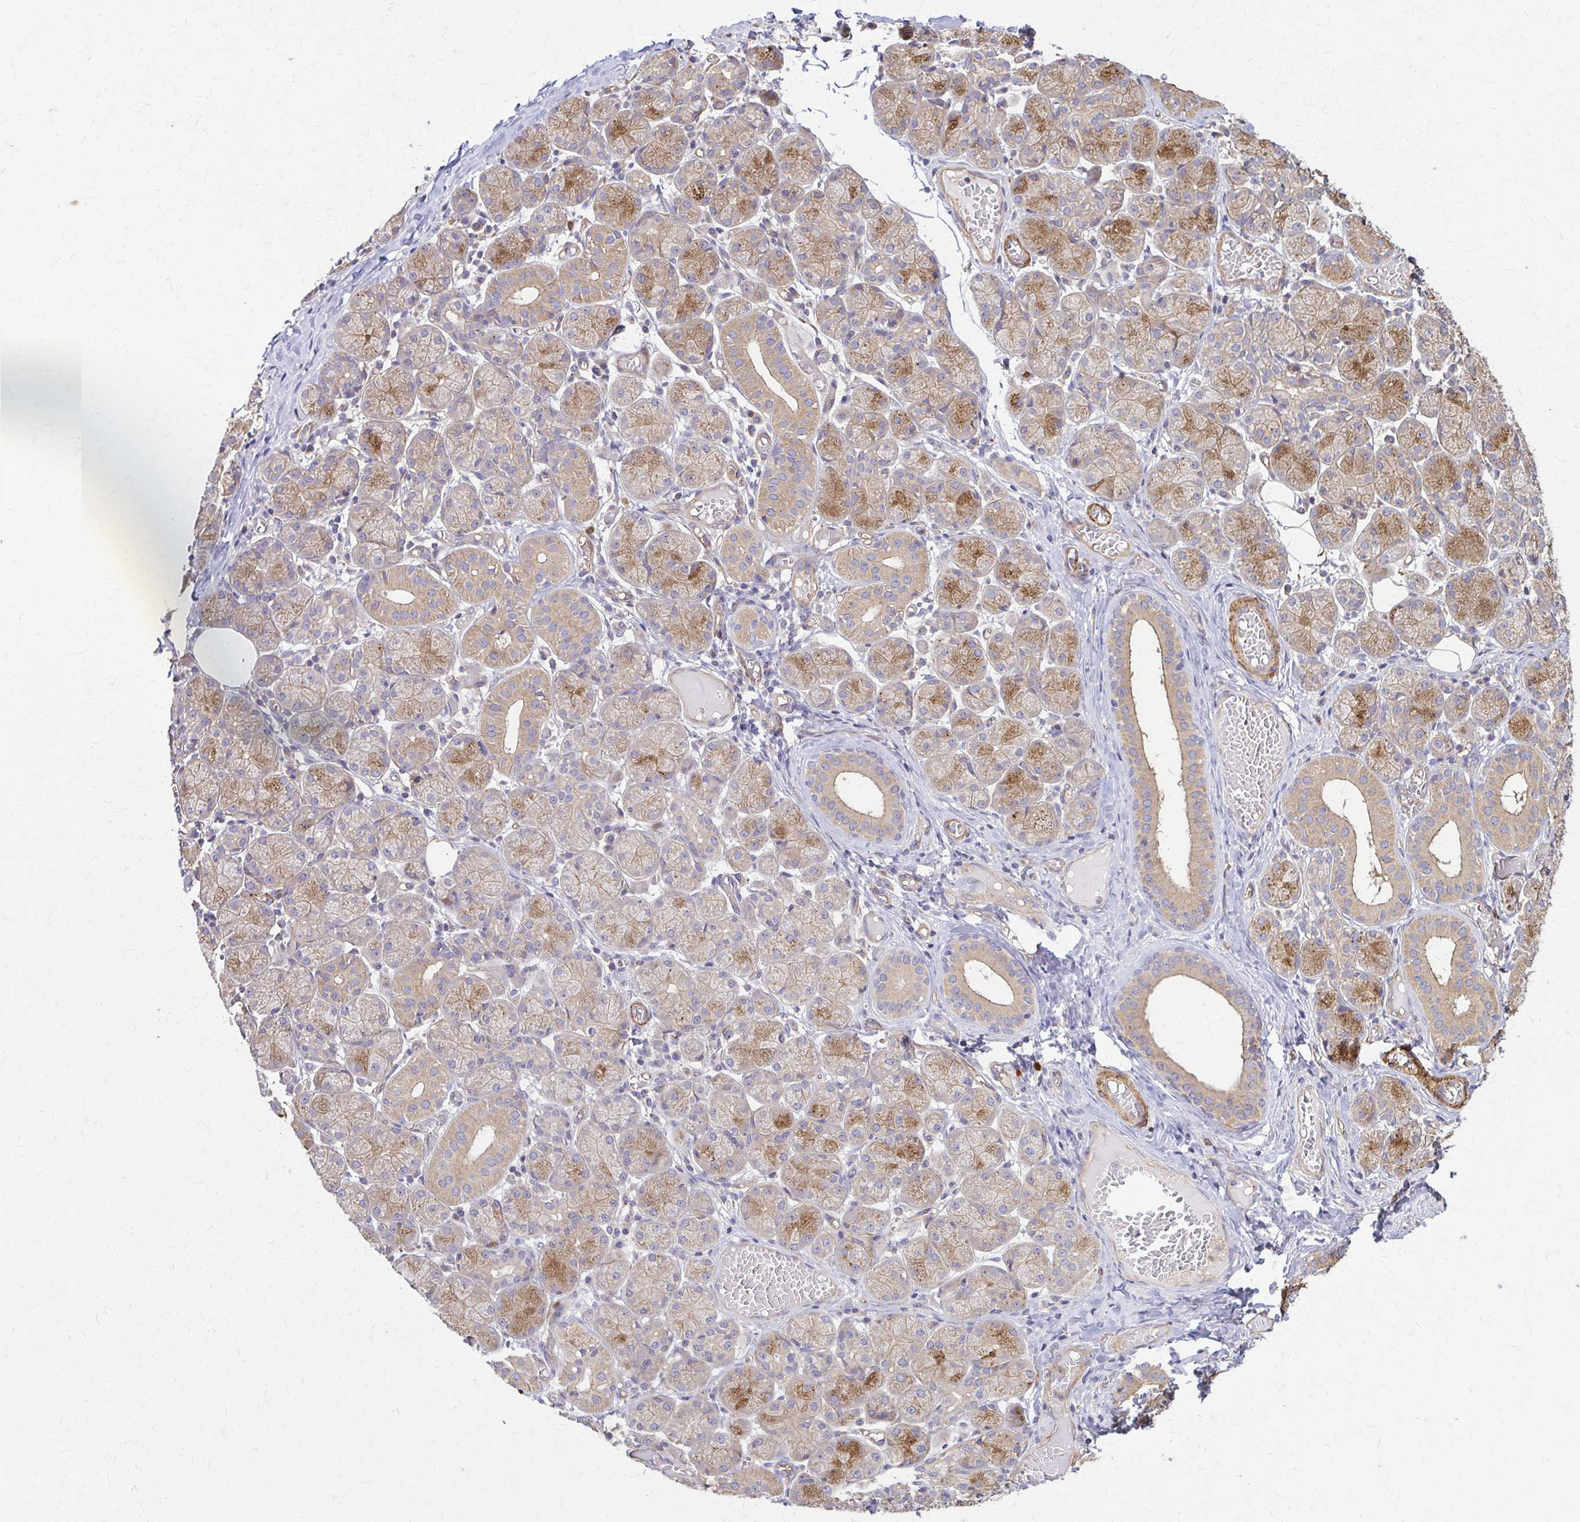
{"staining": {"intensity": "moderate", "quantity": "25%-75%", "location": "cytoplasmic/membranous"}, "tissue": "salivary gland", "cell_type": "Glandular cells", "image_type": "normal", "snomed": [{"axis": "morphology", "description": "Normal tissue, NOS"}, {"axis": "topography", "description": "Salivary gland"}], "caption": "Immunohistochemical staining of unremarkable salivary gland displays 25%-75% levels of moderate cytoplasmic/membranous protein staining in approximately 25%-75% of glandular cells.", "gene": "DSP", "patient": {"sex": "female", "age": 24}}